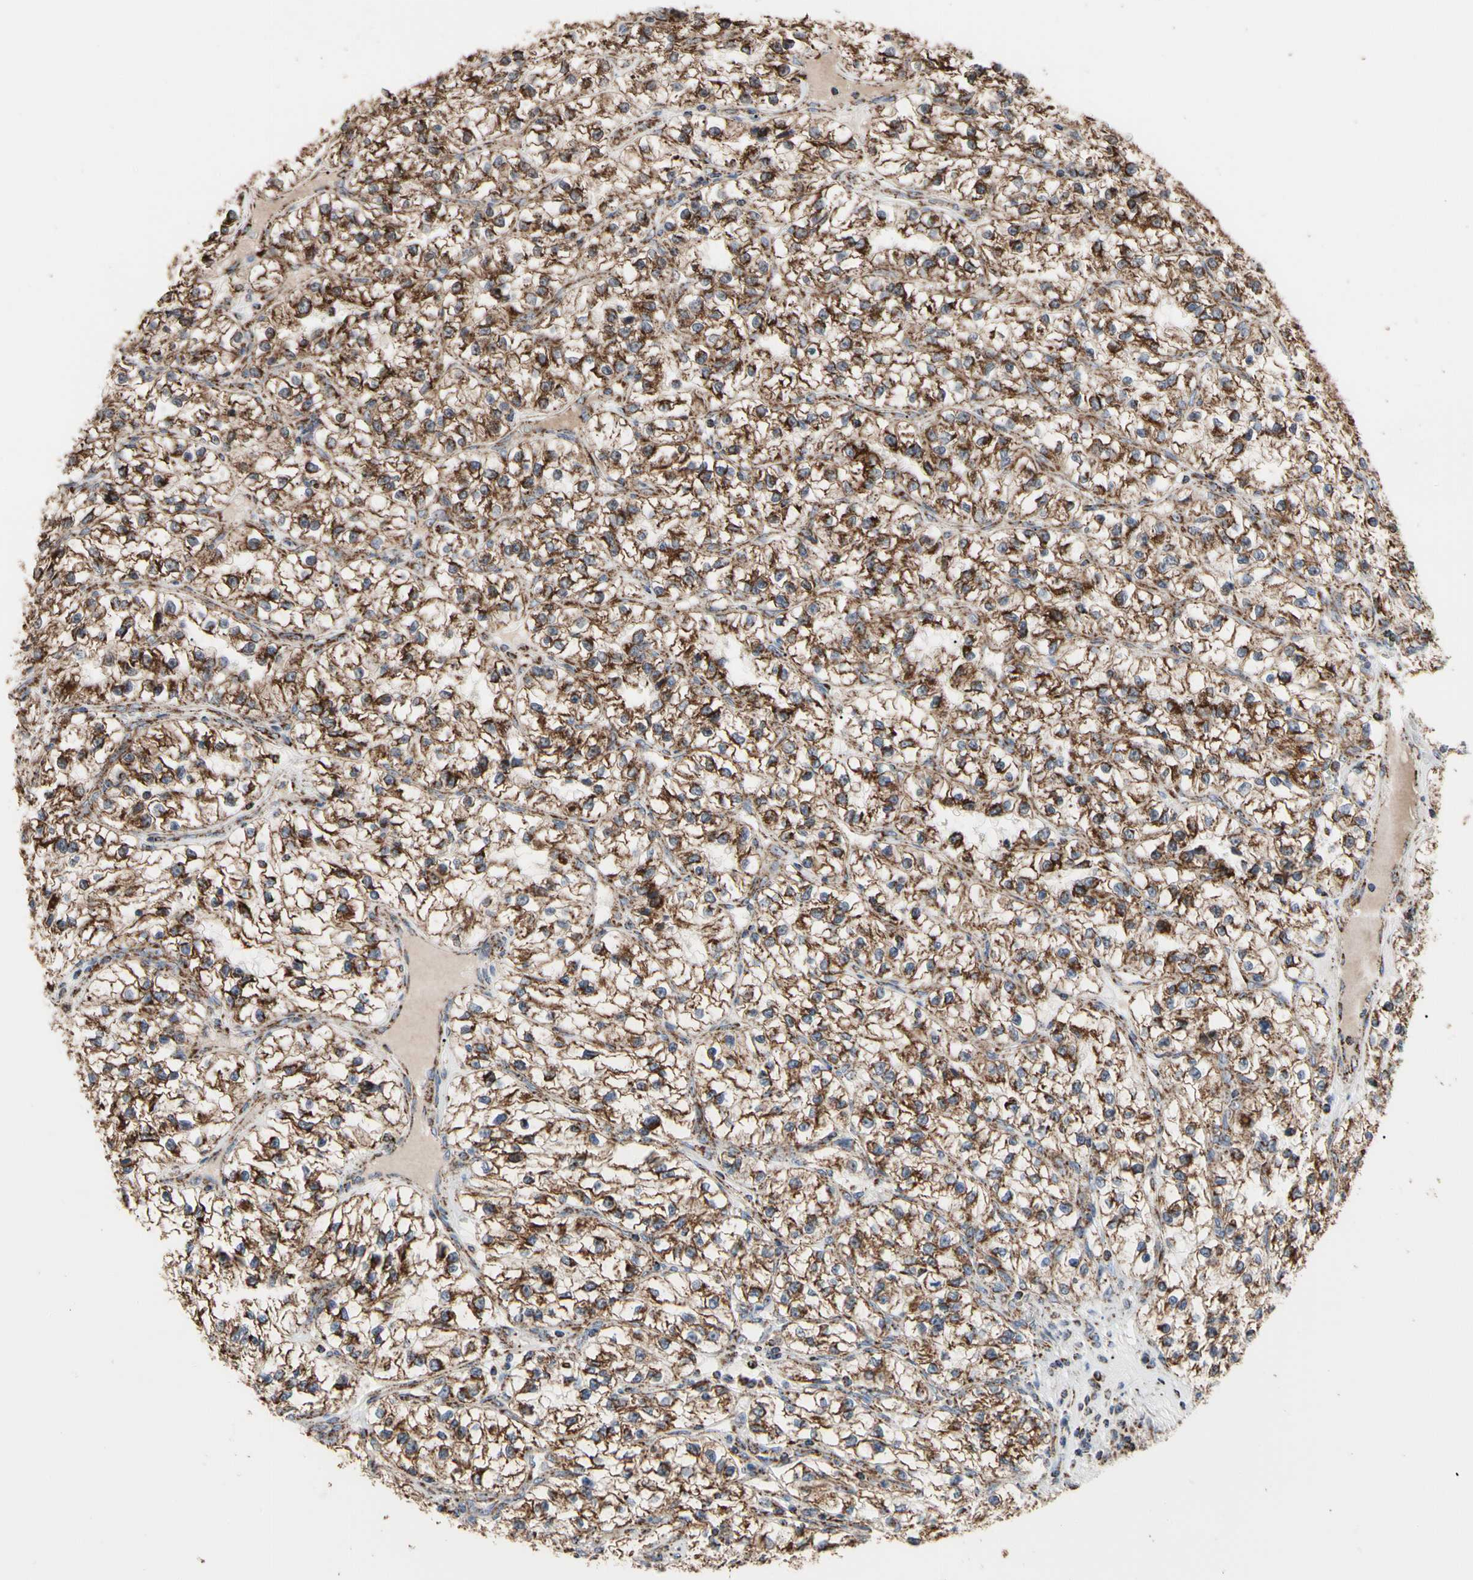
{"staining": {"intensity": "strong", "quantity": ">75%", "location": "cytoplasmic/membranous"}, "tissue": "renal cancer", "cell_type": "Tumor cells", "image_type": "cancer", "snomed": [{"axis": "morphology", "description": "Adenocarcinoma, NOS"}, {"axis": "topography", "description": "Kidney"}], "caption": "Immunohistochemistry of adenocarcinoma (renal) exhibits high levels of strong cytoplasmic/membranous expression in about >75% of tumor cells.", "gene": "FAM110B", "patient": {"sex": "female", "age": 57}}